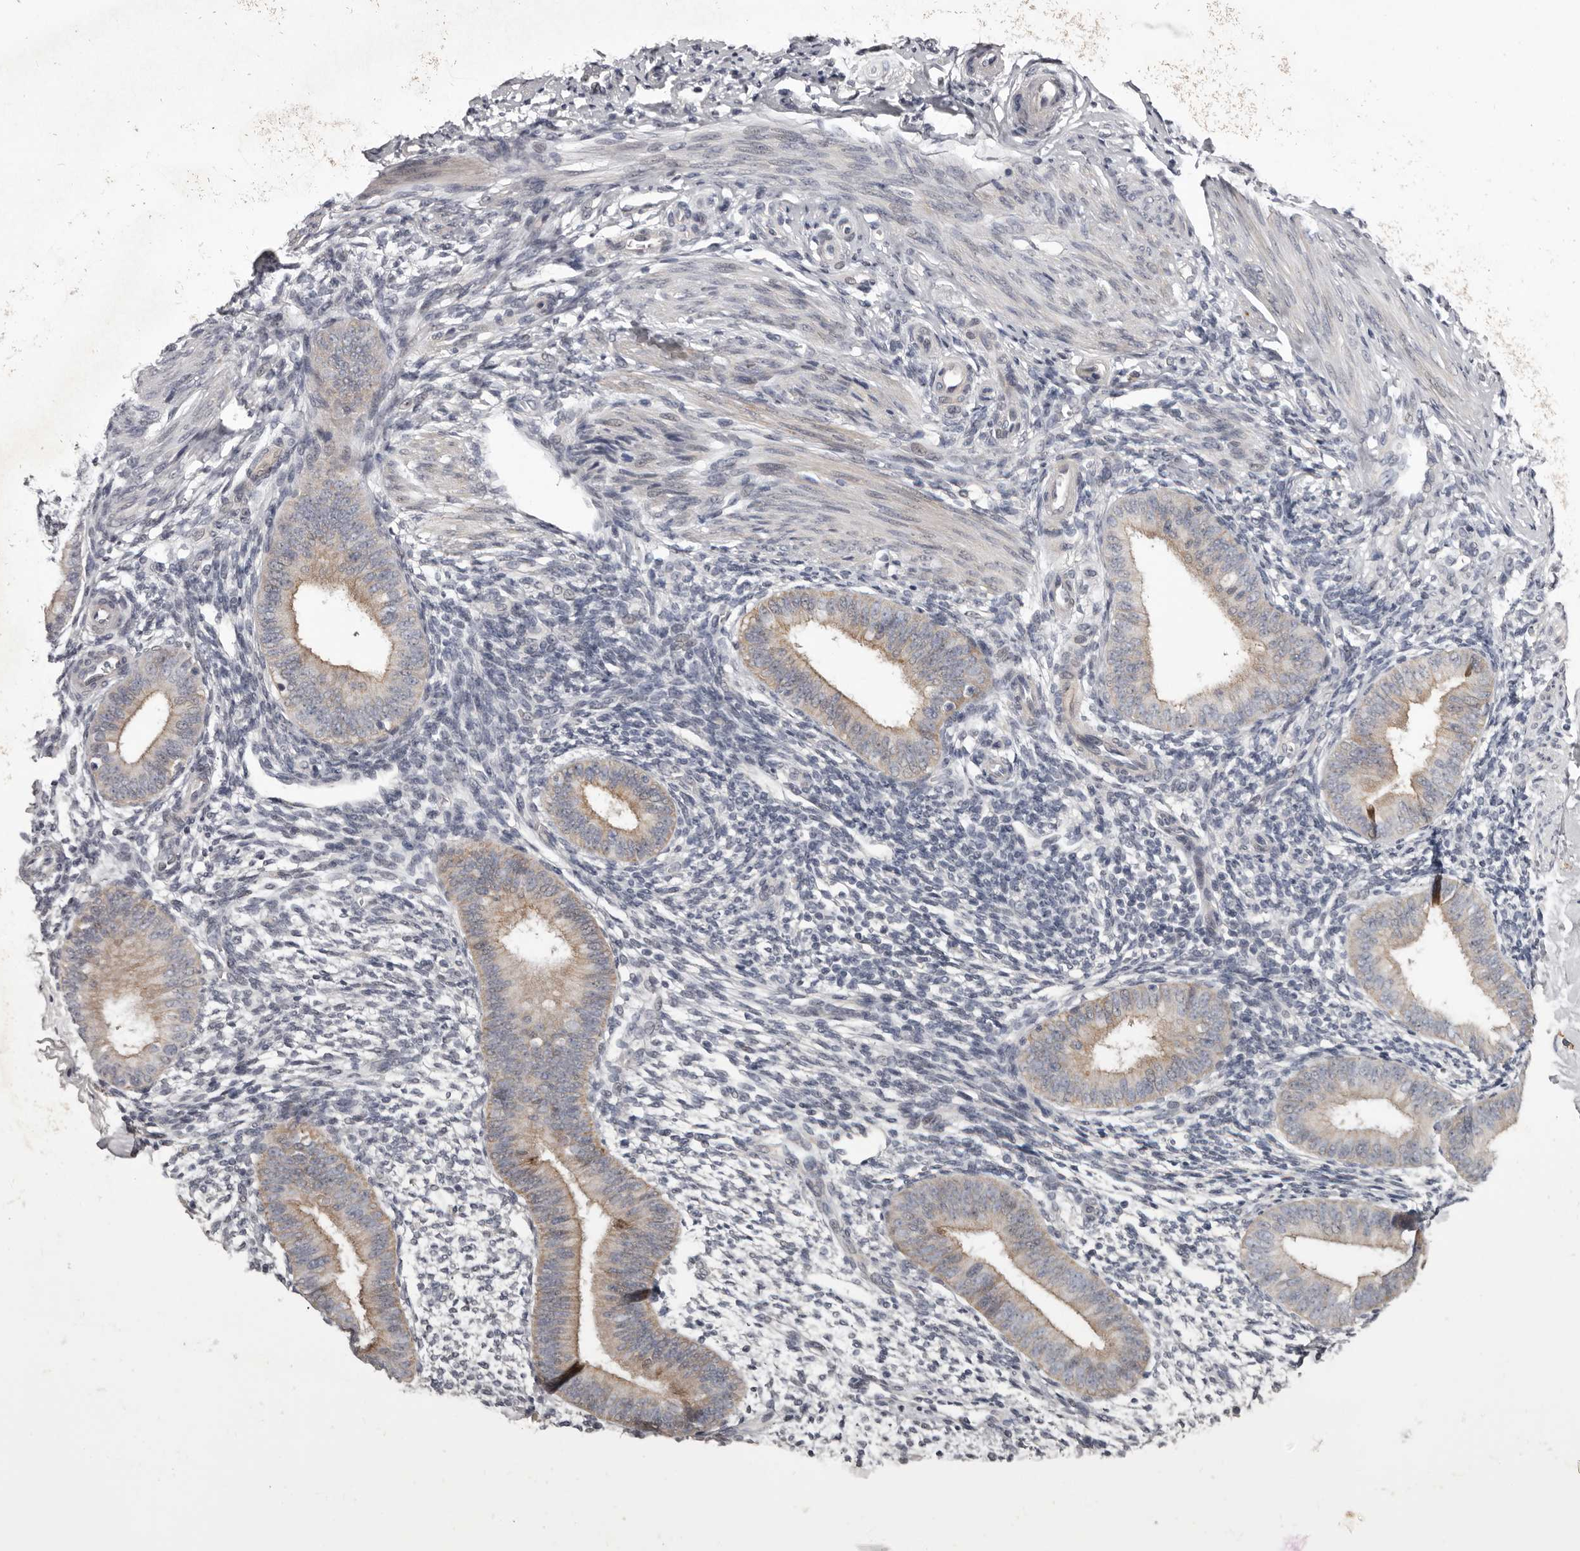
{"staining": {"intensity": "negative", "quantity": "none", "location": "none"}, "tissue": "endometrium", "cell_type": "Cells in endometrial stroma", "image_type": "normal", "snomed": [{"axis": "morphology", "description": "Normal tissue, NOS"}, {"axis": "topography", "description": "Uterus"}, {"axis": "topography", "description": "Endometrium"}], "caption": "IHC photomicrograph of normal endometrium: endometrium stained with DAB (3,3'-diaminobenzidine) displays no significant protein positivity in cells in endometrial stroma. The staining is performed using DAB brown chromogen with nuclei counter-stained in using hematoxylin.", "gene": "LPAR6", "patient": {"sex": "female", "age": 48}}